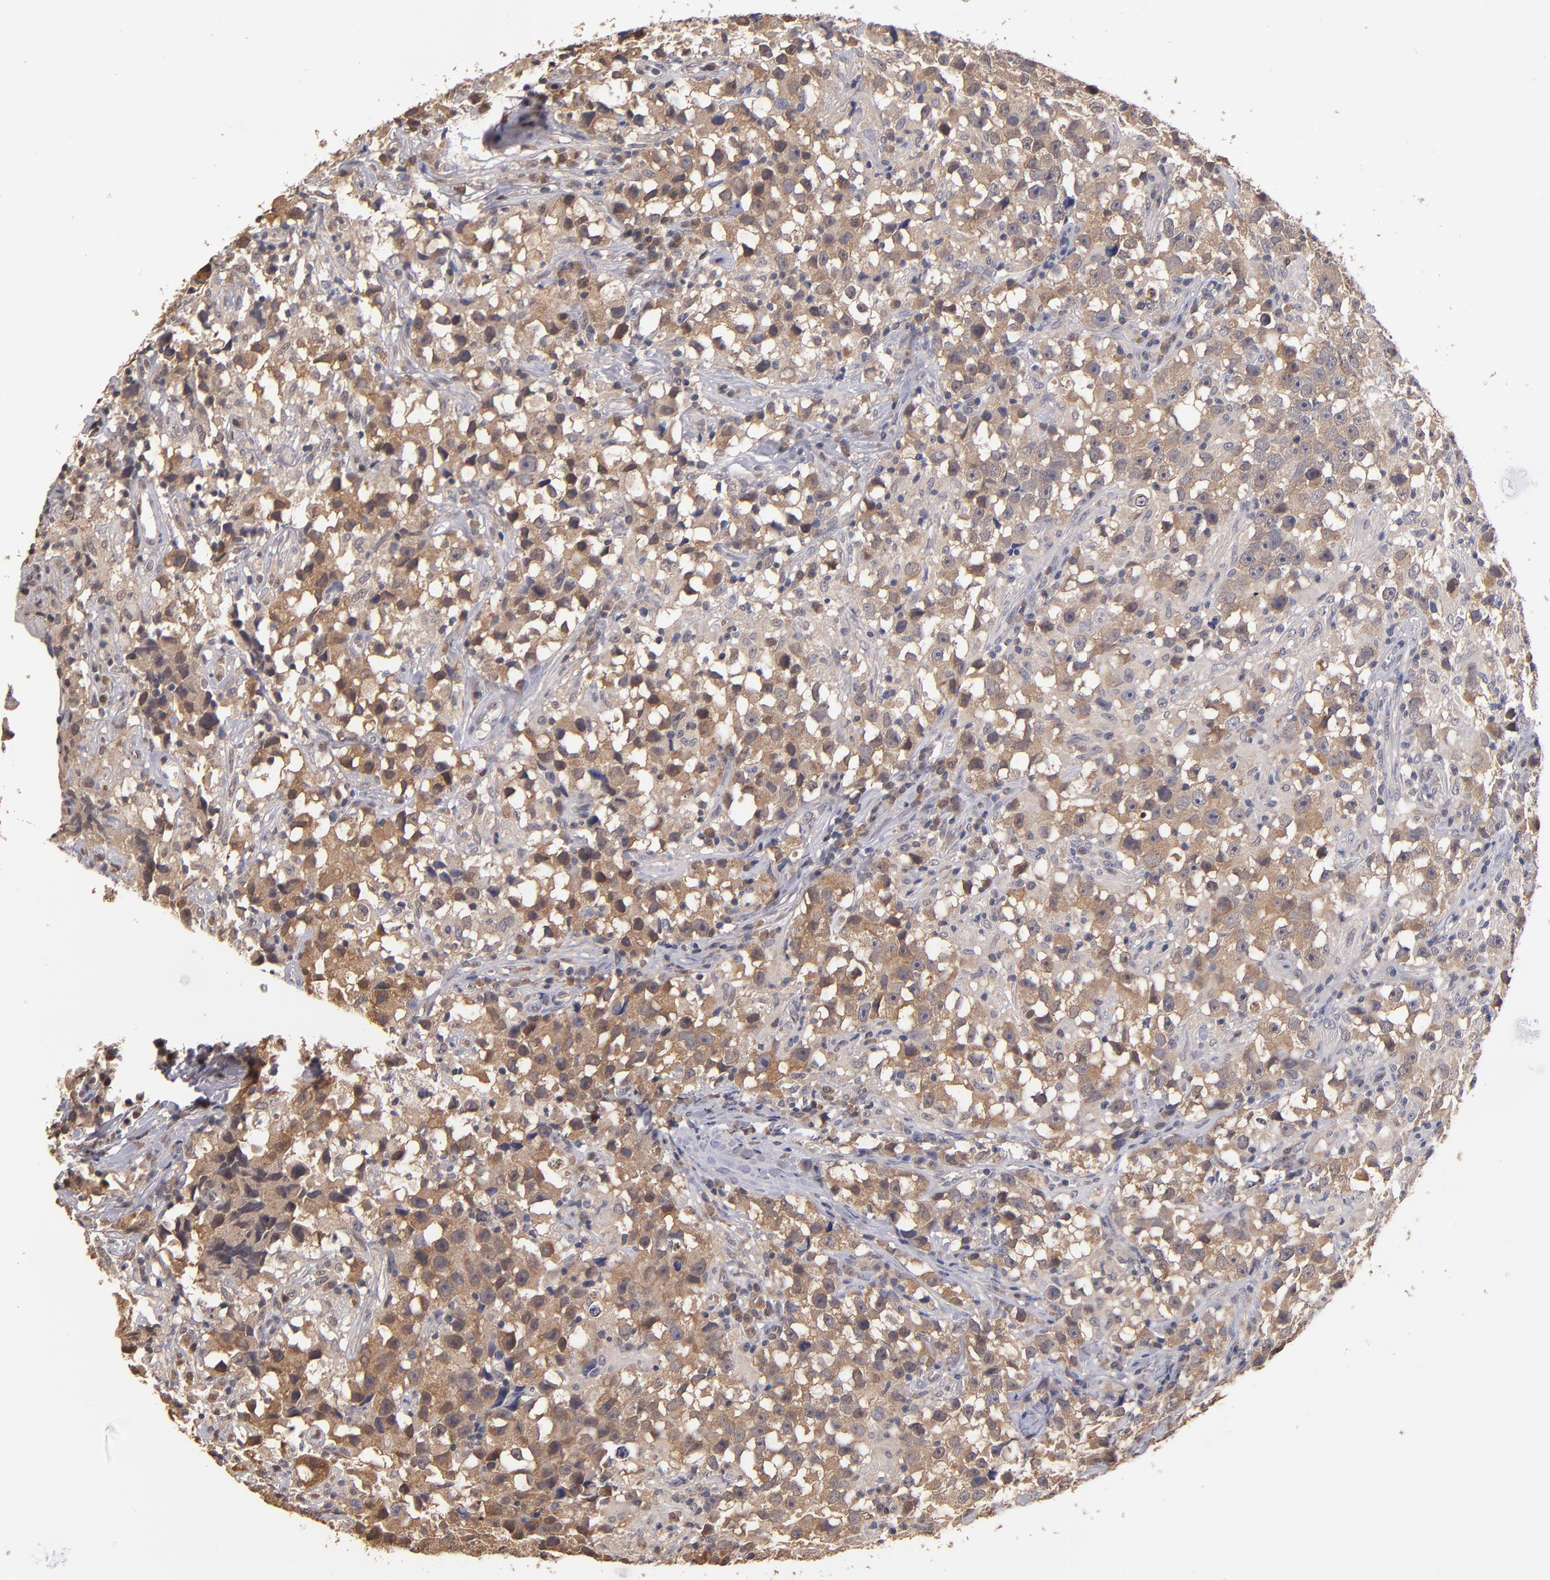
{"staining": {"intensity": "weak", "quantity": "25%-75%", "location": "cytoplasmic/membranous"}, "tissue": "testis cancer", "cell_type": "Tumor cells", "image_type": "cancer", "snomed": [{"axis": "morphology", "description": "Seminoma, NOS"}, {"axis": "topography", "description": "Testis"}], "caption": "This micrograph shows immunohistochemistry (IHC) staining of testis cancer, with low weak cytoplasmic/membranous expression in approximately 25%-75% of tumor cells.", "gene": "PSMD10", "patient": {"sex": "male", "age": 33}}